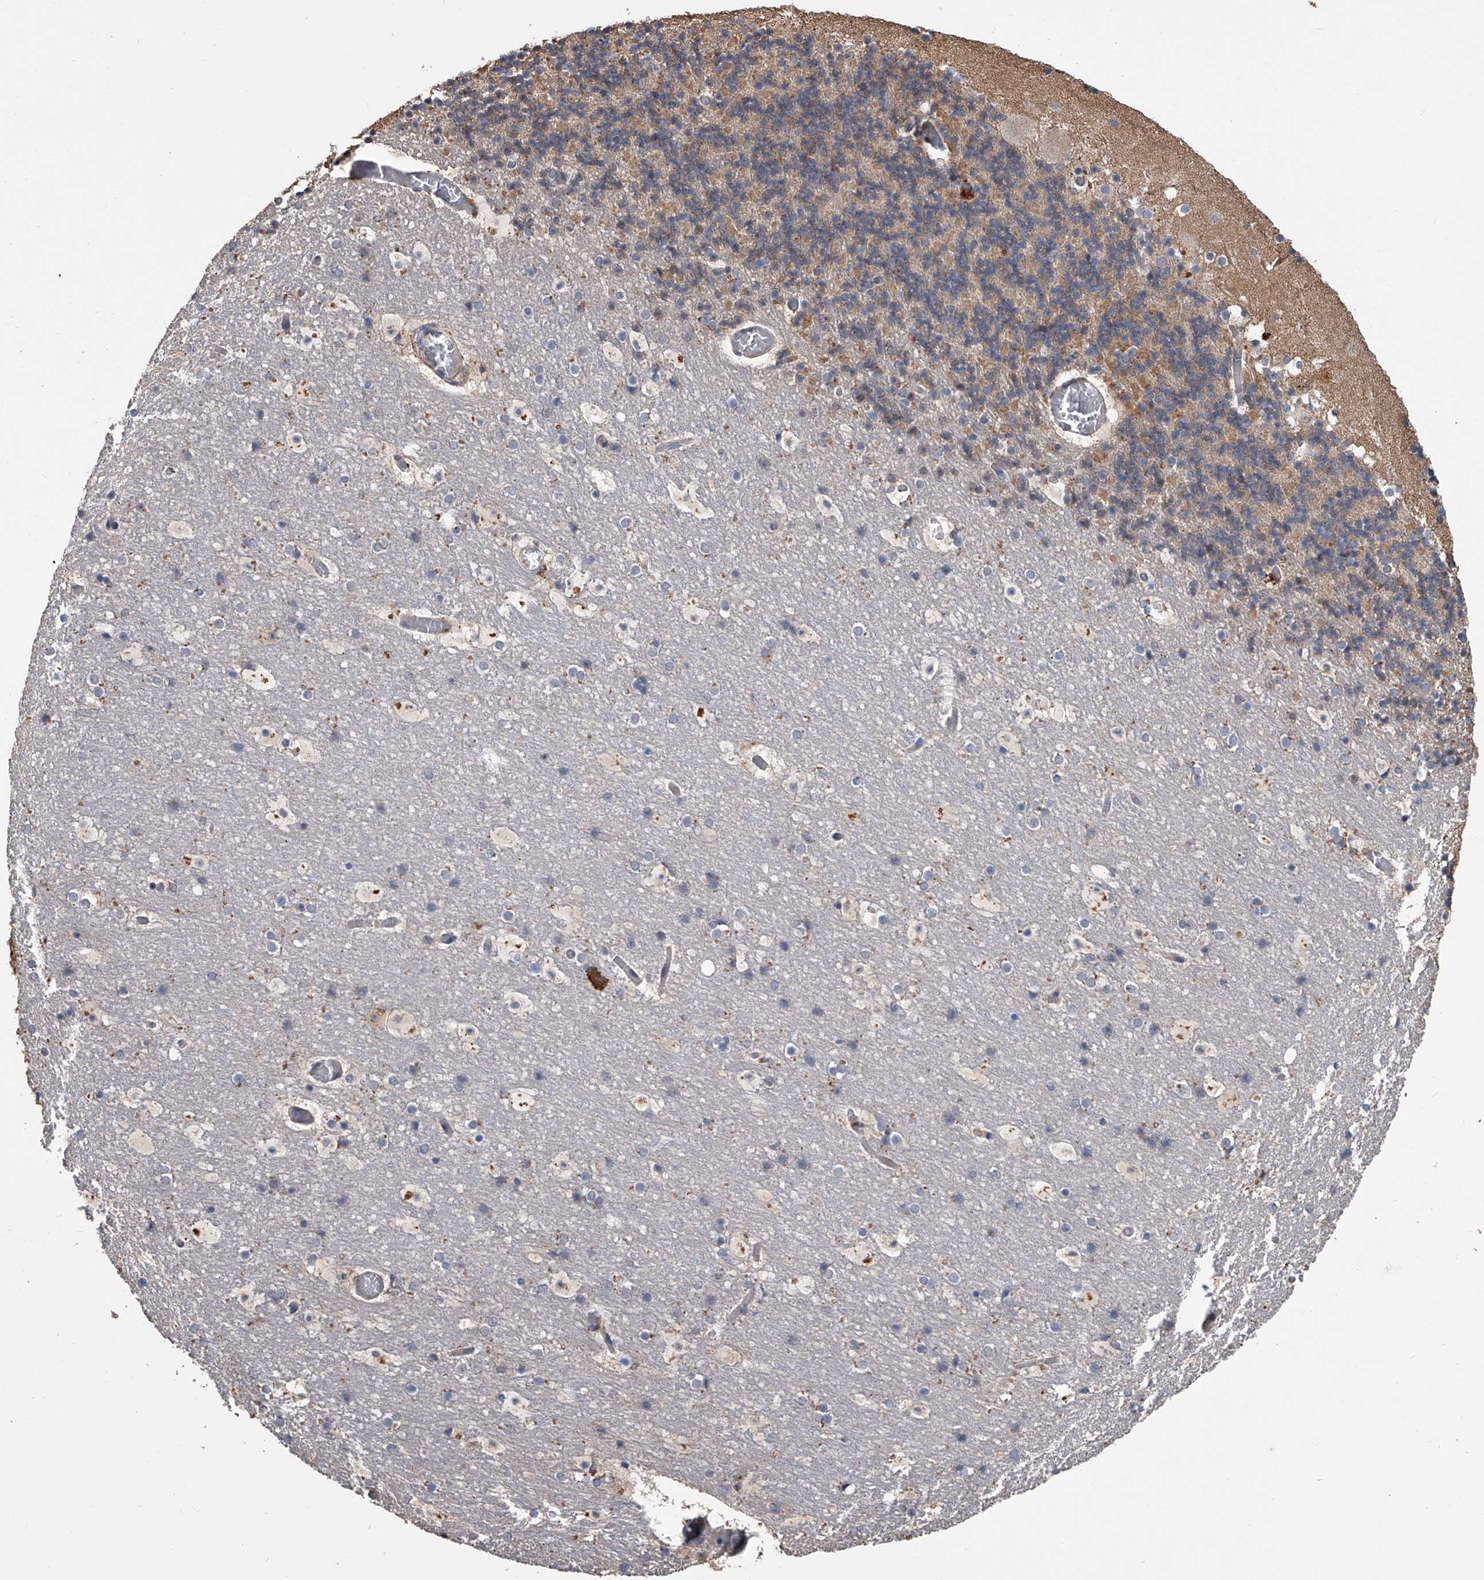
{"staining": {"intensity": "moderate", "quantity": ">75%", "location": "cytoplasmic/membranous"}, "tissue": "cerebellum", "cell_type": "Cells in granular layer", "image_type": "normal", "snomed": [{"axis": "morphology", "description": "Normal tissue, NOS"}, {"axis": "topography", "description": "Cerebellum"}], "caption": "Protein staining of unremarkable cerebellum displays moderate cytoplasmic/membranous expression in approximately >75% of cells in granular layer.", "gene": "DOCK9", "patient": {"sex": "male", "age": 57}}